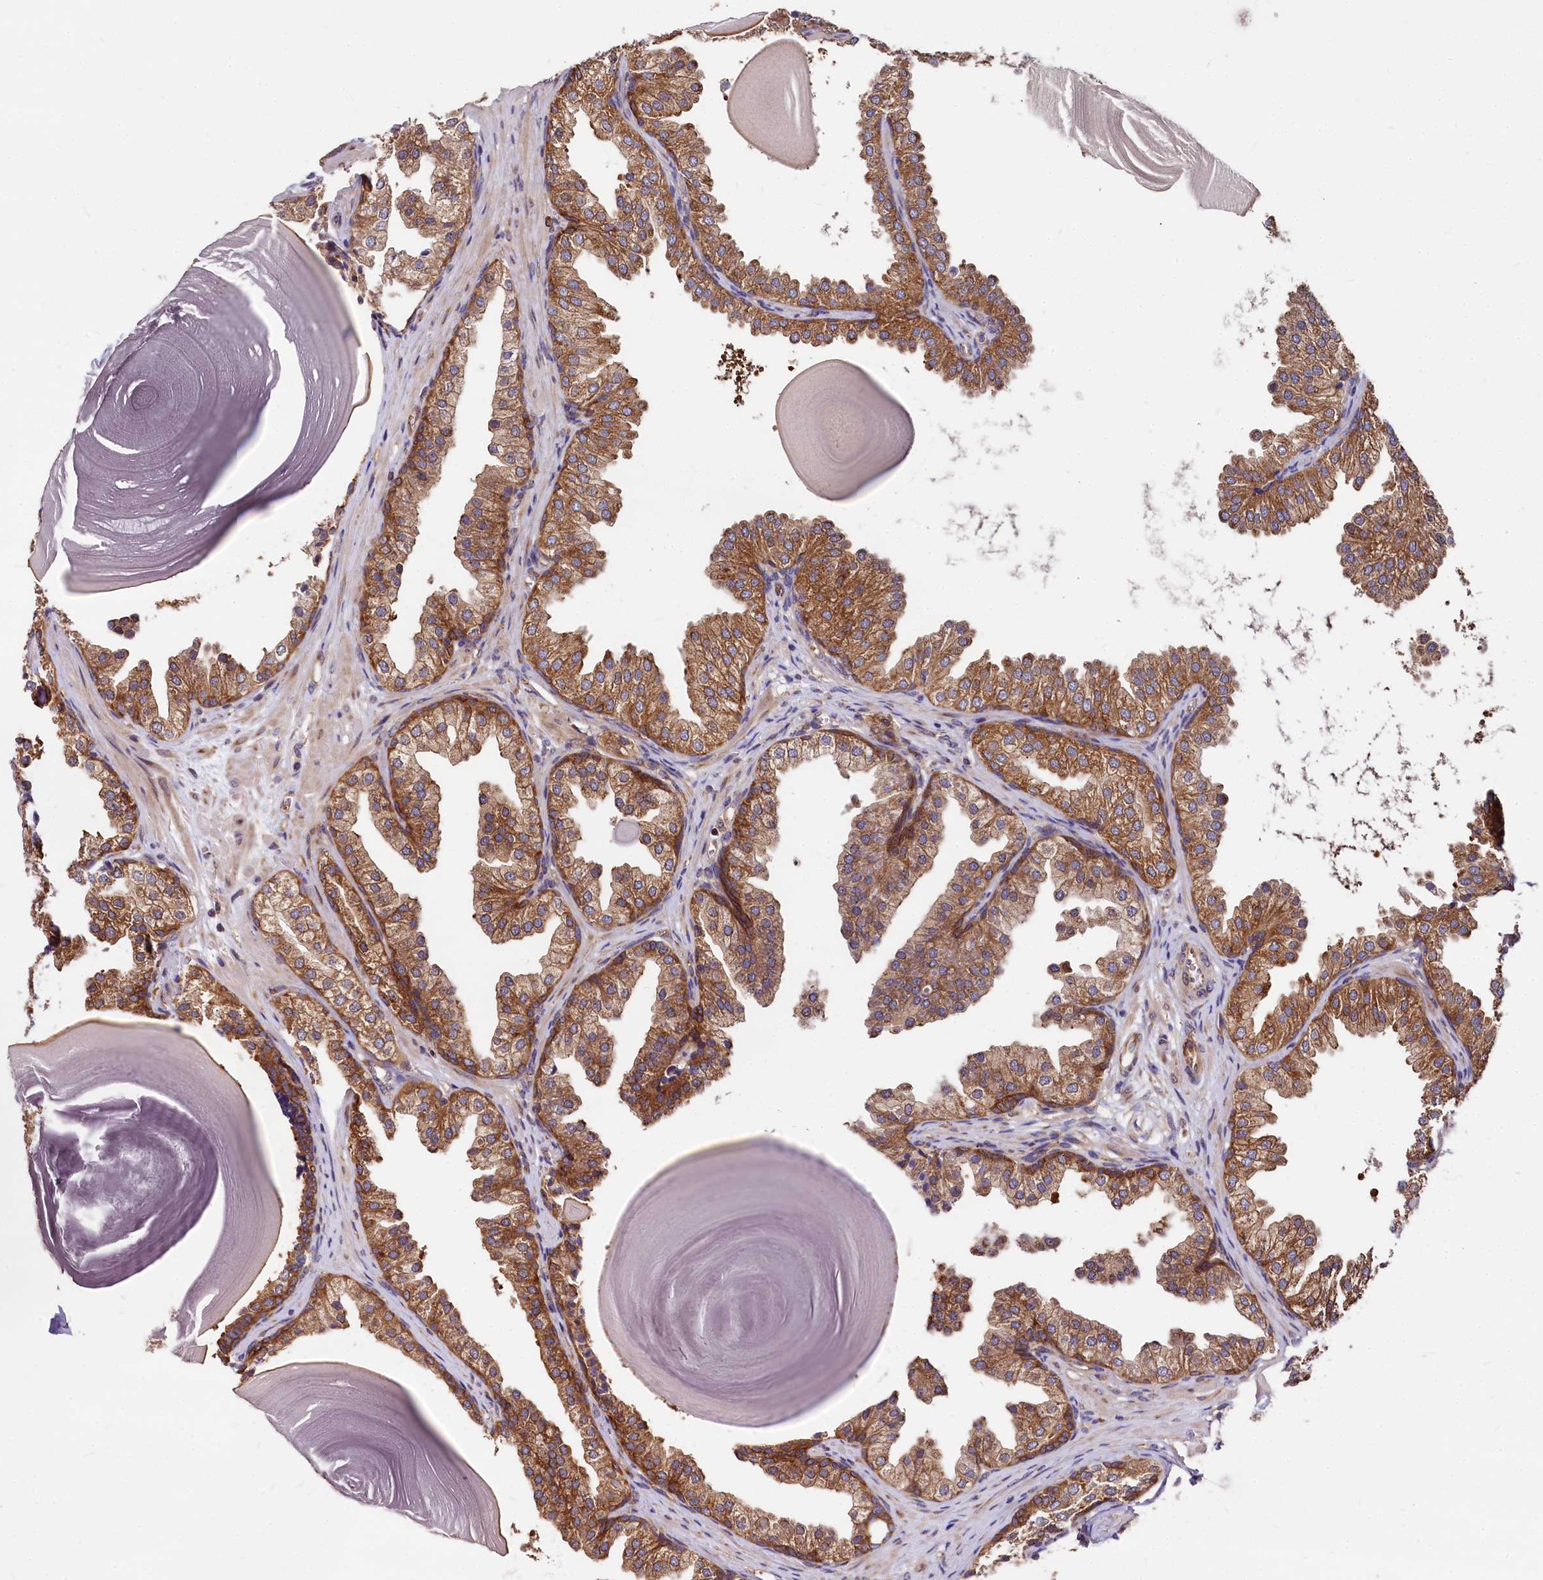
{"staining": {"intensity": "strong", "quantity": ">75%", "location": "cytoplasmic/membranous"}, "tissue": "prostate", "cell_type": "Glandular cells", "image_type": "normal", "snomed": [{"axis": "morphology", "description": "Normal tissue, NOS"}, {"axis": "topography", "description": "Prostate"}], "caption": "Prostate stained with a brown dye shows strong cytoplasmic/membranous positive expression in approximately >75% of glandular cells.", "gene": "EIF2B2", "patient": {"sex": "male", "age": 48}}